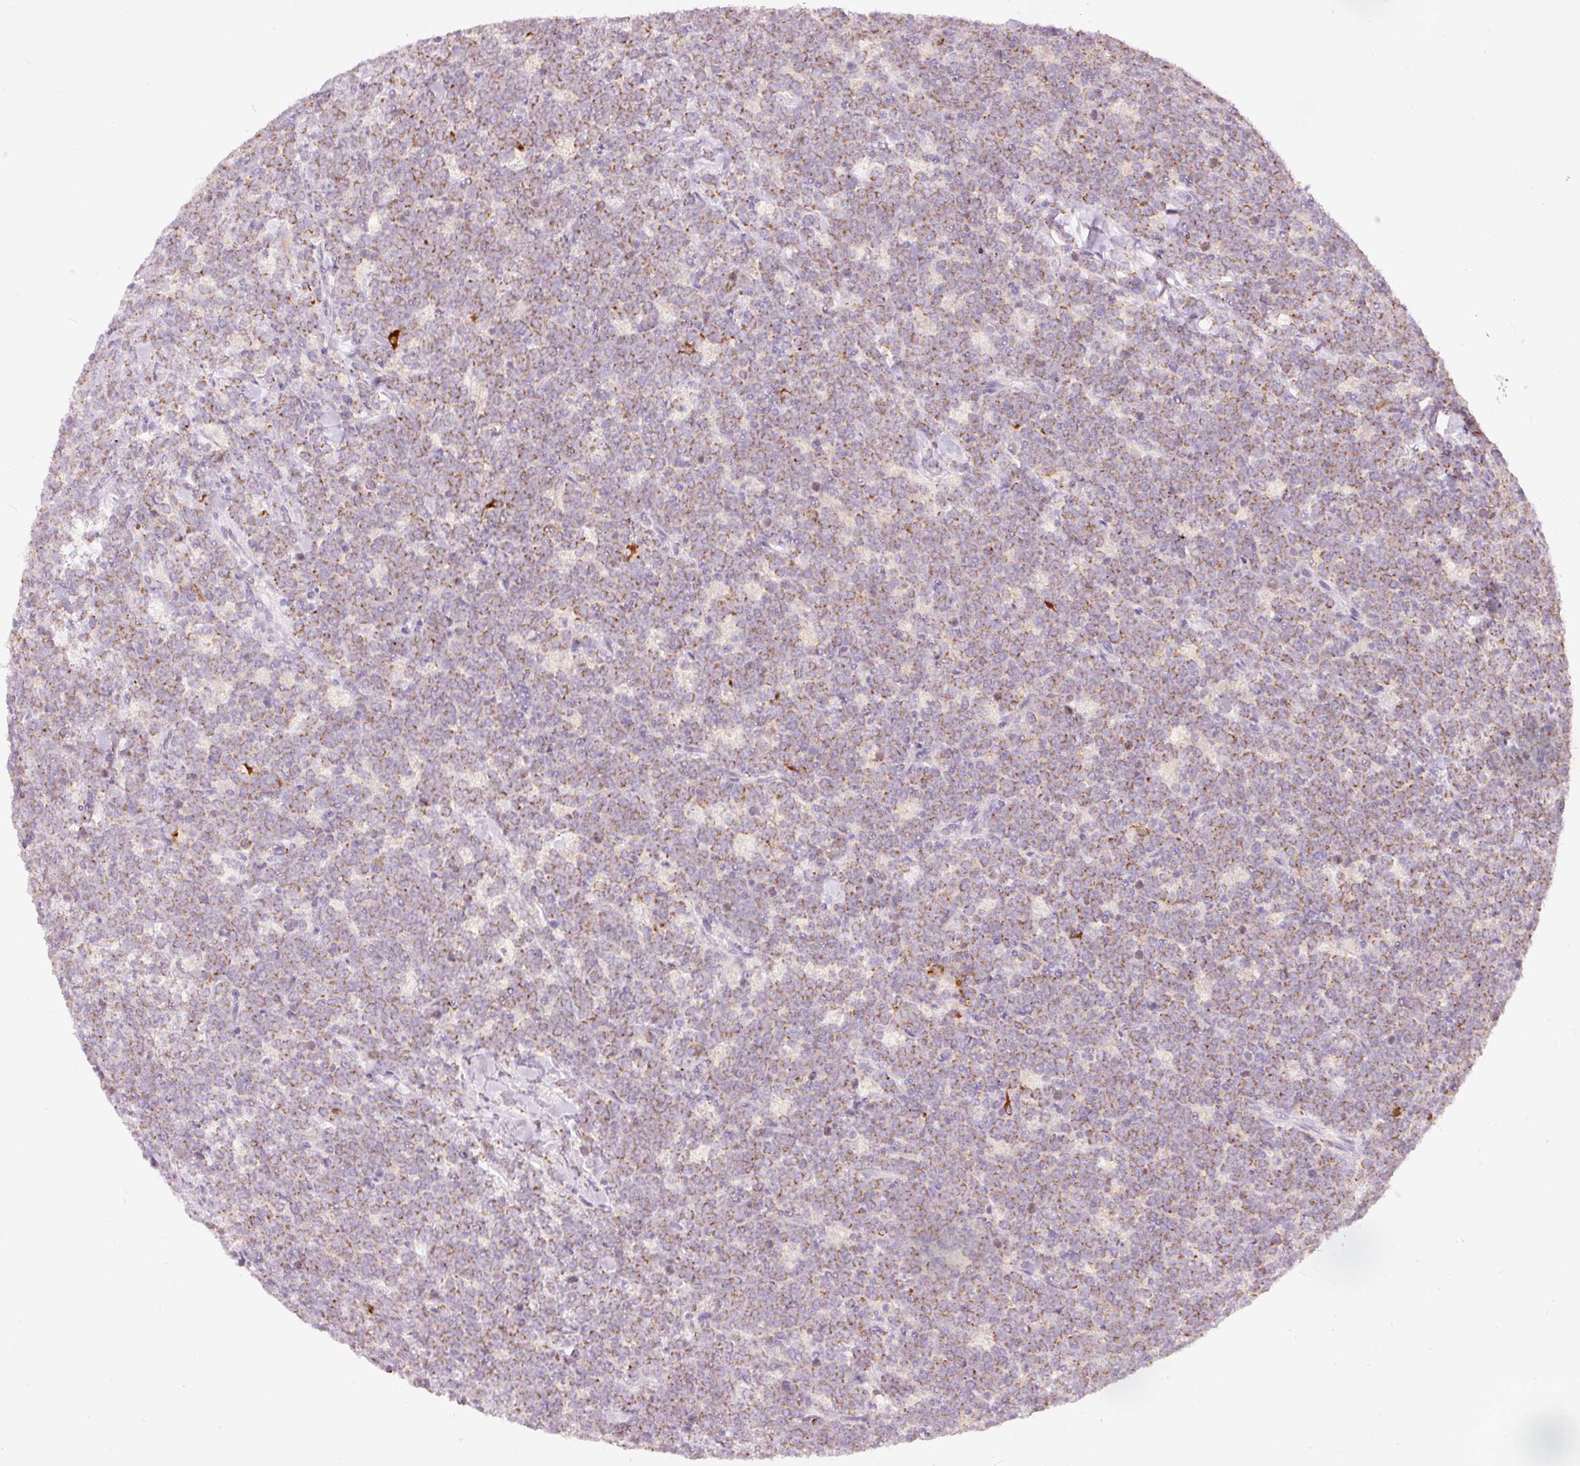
{"staining": {"intensity": "moderate", "quantity": ">75%", "location": "cytoplasmic/membranous"}, "tissue": "lymphoma", "cell_type": "Tumor cells", "image_type": "cancer", "snomed": [{"axis": "morphology", "description": "Malignant lymphoma, non-Hodgkin's type, High grade"}, {"axis": "topography", "description": "Small intestine"}], "caption": "Immunohistochemical staining of human high-grade malignant lymphoma, non-Hodgkin's type demonstrates medium levels of moderate cytoplasmic/membranous protein positivity in about >75% of tumor cells.", "gene": "MTHFD2", "patient": {"sex": "male", "age": 8}}